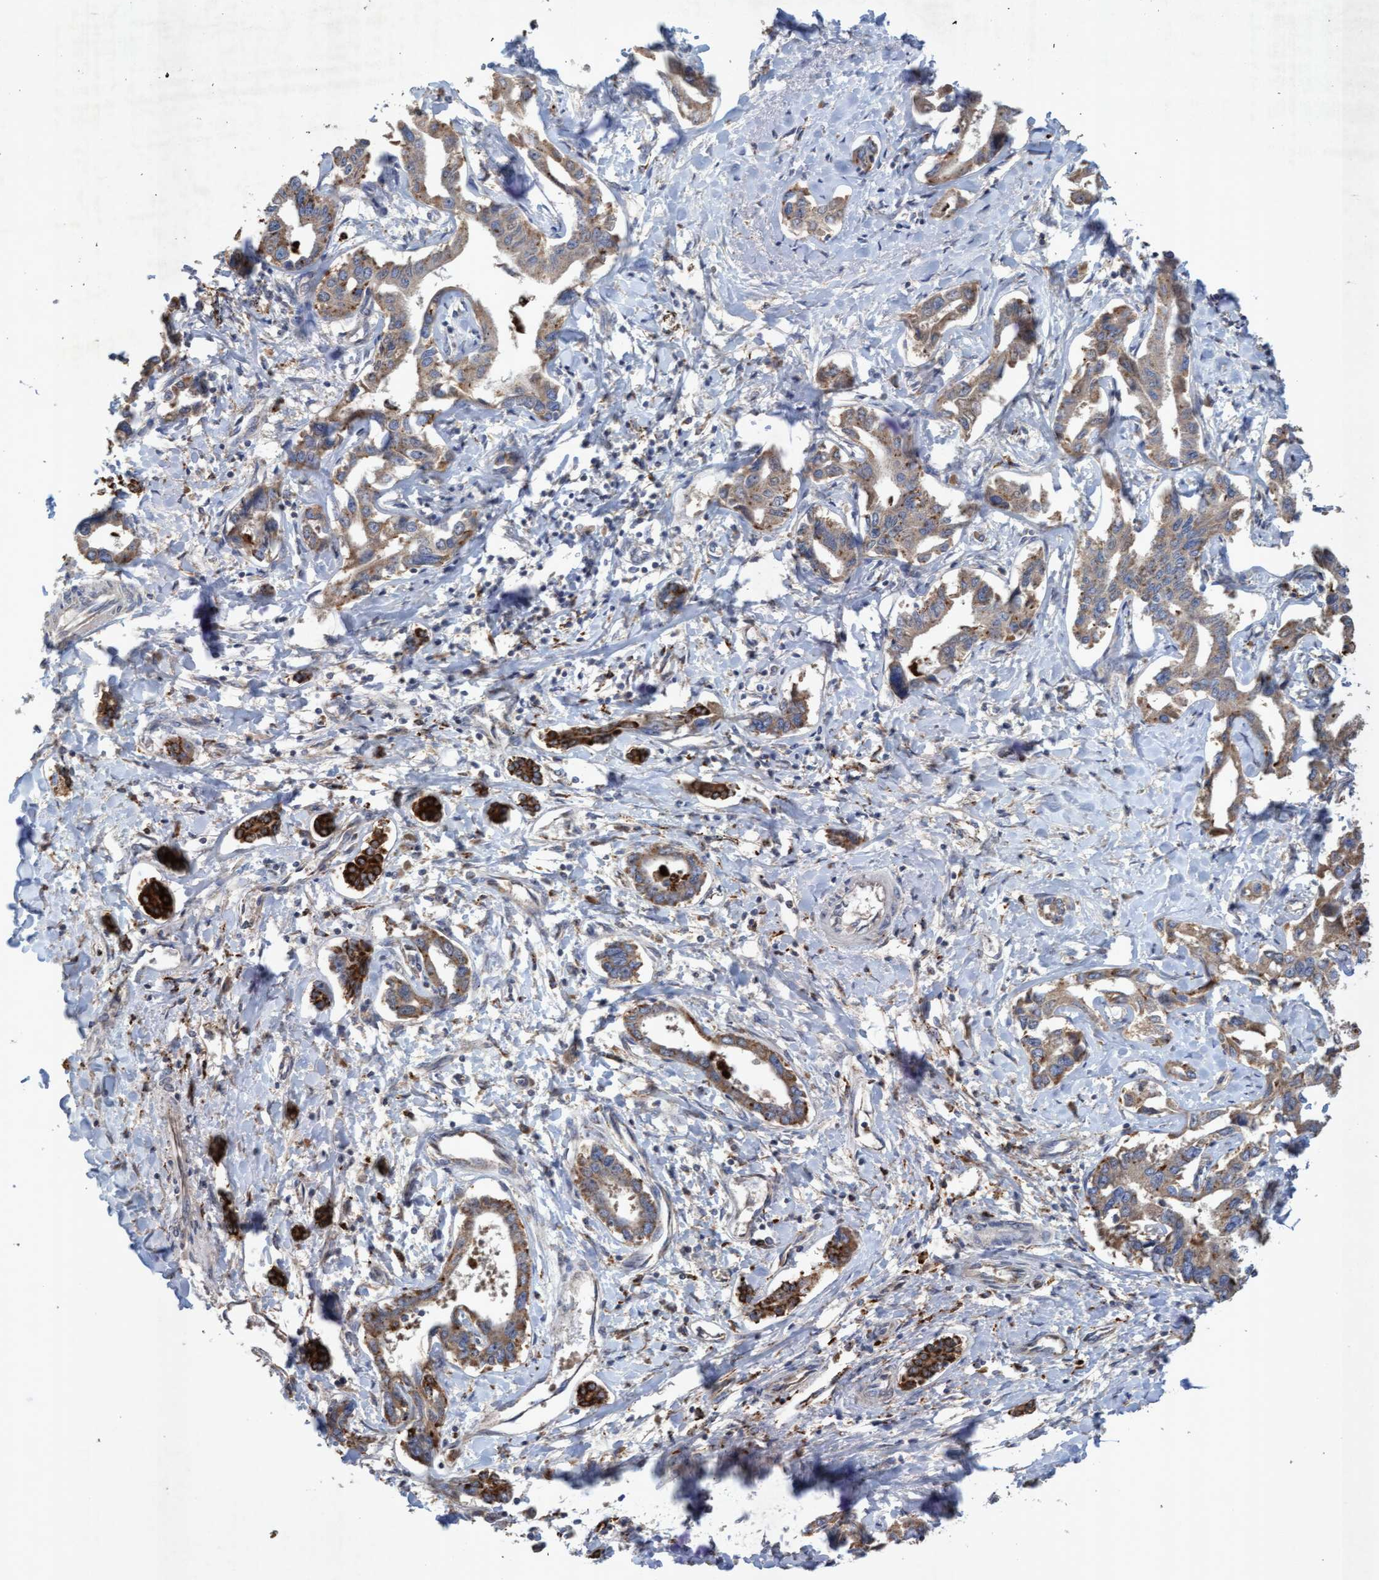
{"staining": {"intensity": "moderate", "quantity": "25%-75%", "location": "cytoplasmic/membranous"}, "tissue": "liver cancer", "cell_type": "Tumor cells", "image_type": "cancer", "snomed": [{"axis": "morphology", "description": "Cholangiocarcinoma"}, {"axis": "topography", "description": "Liver"}], "caption": "Moderate cytoplasmic/membranous protein positivity is present in approximately 25%-75% of tumor cells in cholangiocarcinoma (liver).", "gene": "ATPAF2", "patient": {"sex": "male", "age": 59}}